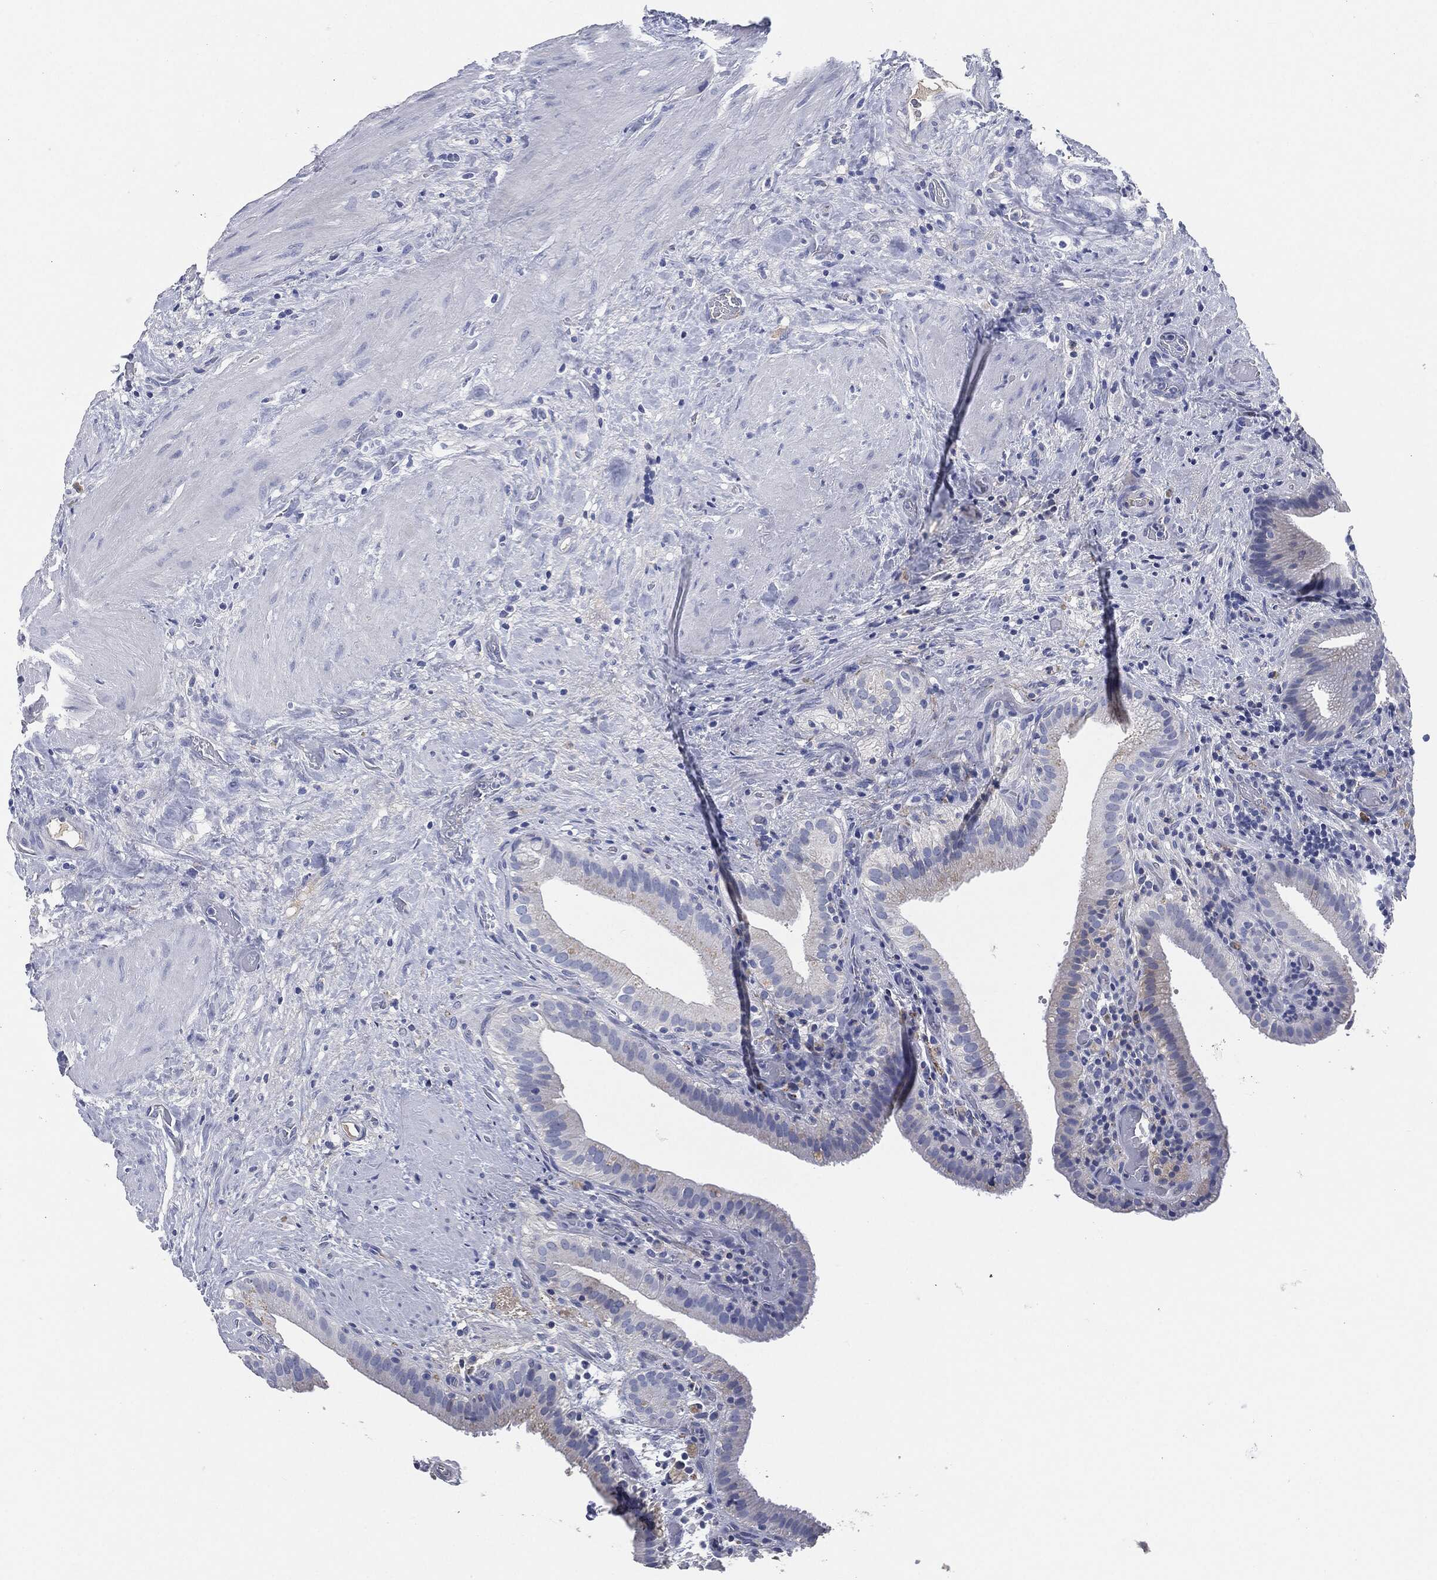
{"staining": {"intensity": "negative", "quantity": "none", "location": "none"}, "tissue": "gallbladder", "cell_type": "Glandular cells", "image_type": "normal", "snomed": [{"axis": "morphology", "description": "Normal tissue, NOS"}, {"axis": "topography", "description": "Gallbladder"}], "caption": "IHC of normal human gallbladder shows no positivity in glandular cells.", "gene": "CD27", "patient": {"sex": "male", "age": 62}}